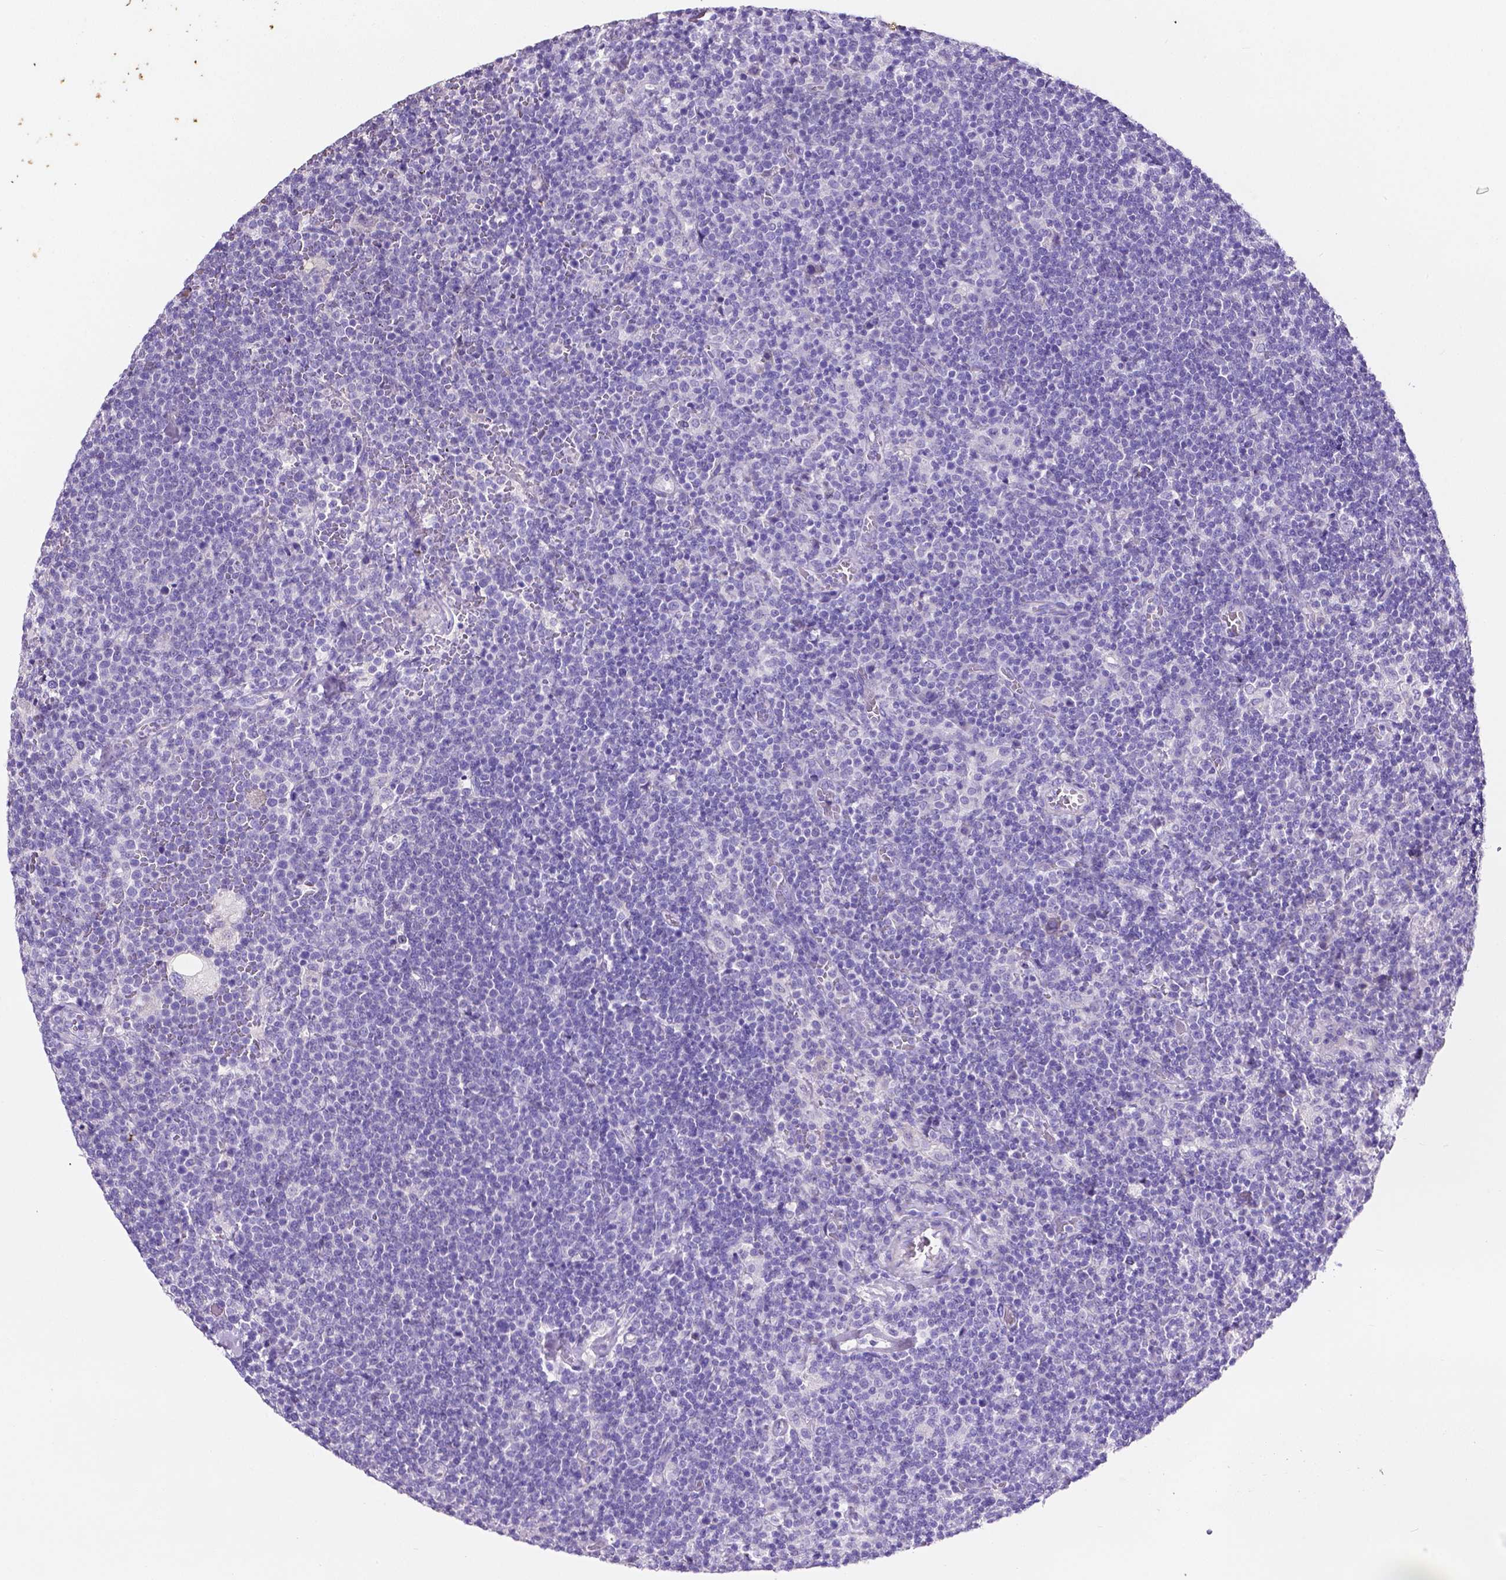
{"staining": {"intensity": "negative", "quantity": "none", "location": "none"}, "tissue": "lymphoma", "cell_type": "Tumor cells", "image_type": "cancer", "snomed": [{"axis": "morphology", "description": "Malignant lymphoma, non-Hodgkin's type, High grade"}, {"axis": "topography", "description": "Lymph node"}], "caption": "This is a micrograph of IHC staining of malignant lymphoma, non-Hodgkin's type (high-grade), which shows no positivity in tumor cells.", "gene": "SLC22A2", "patient": {"sex": "male", "age": 61}}